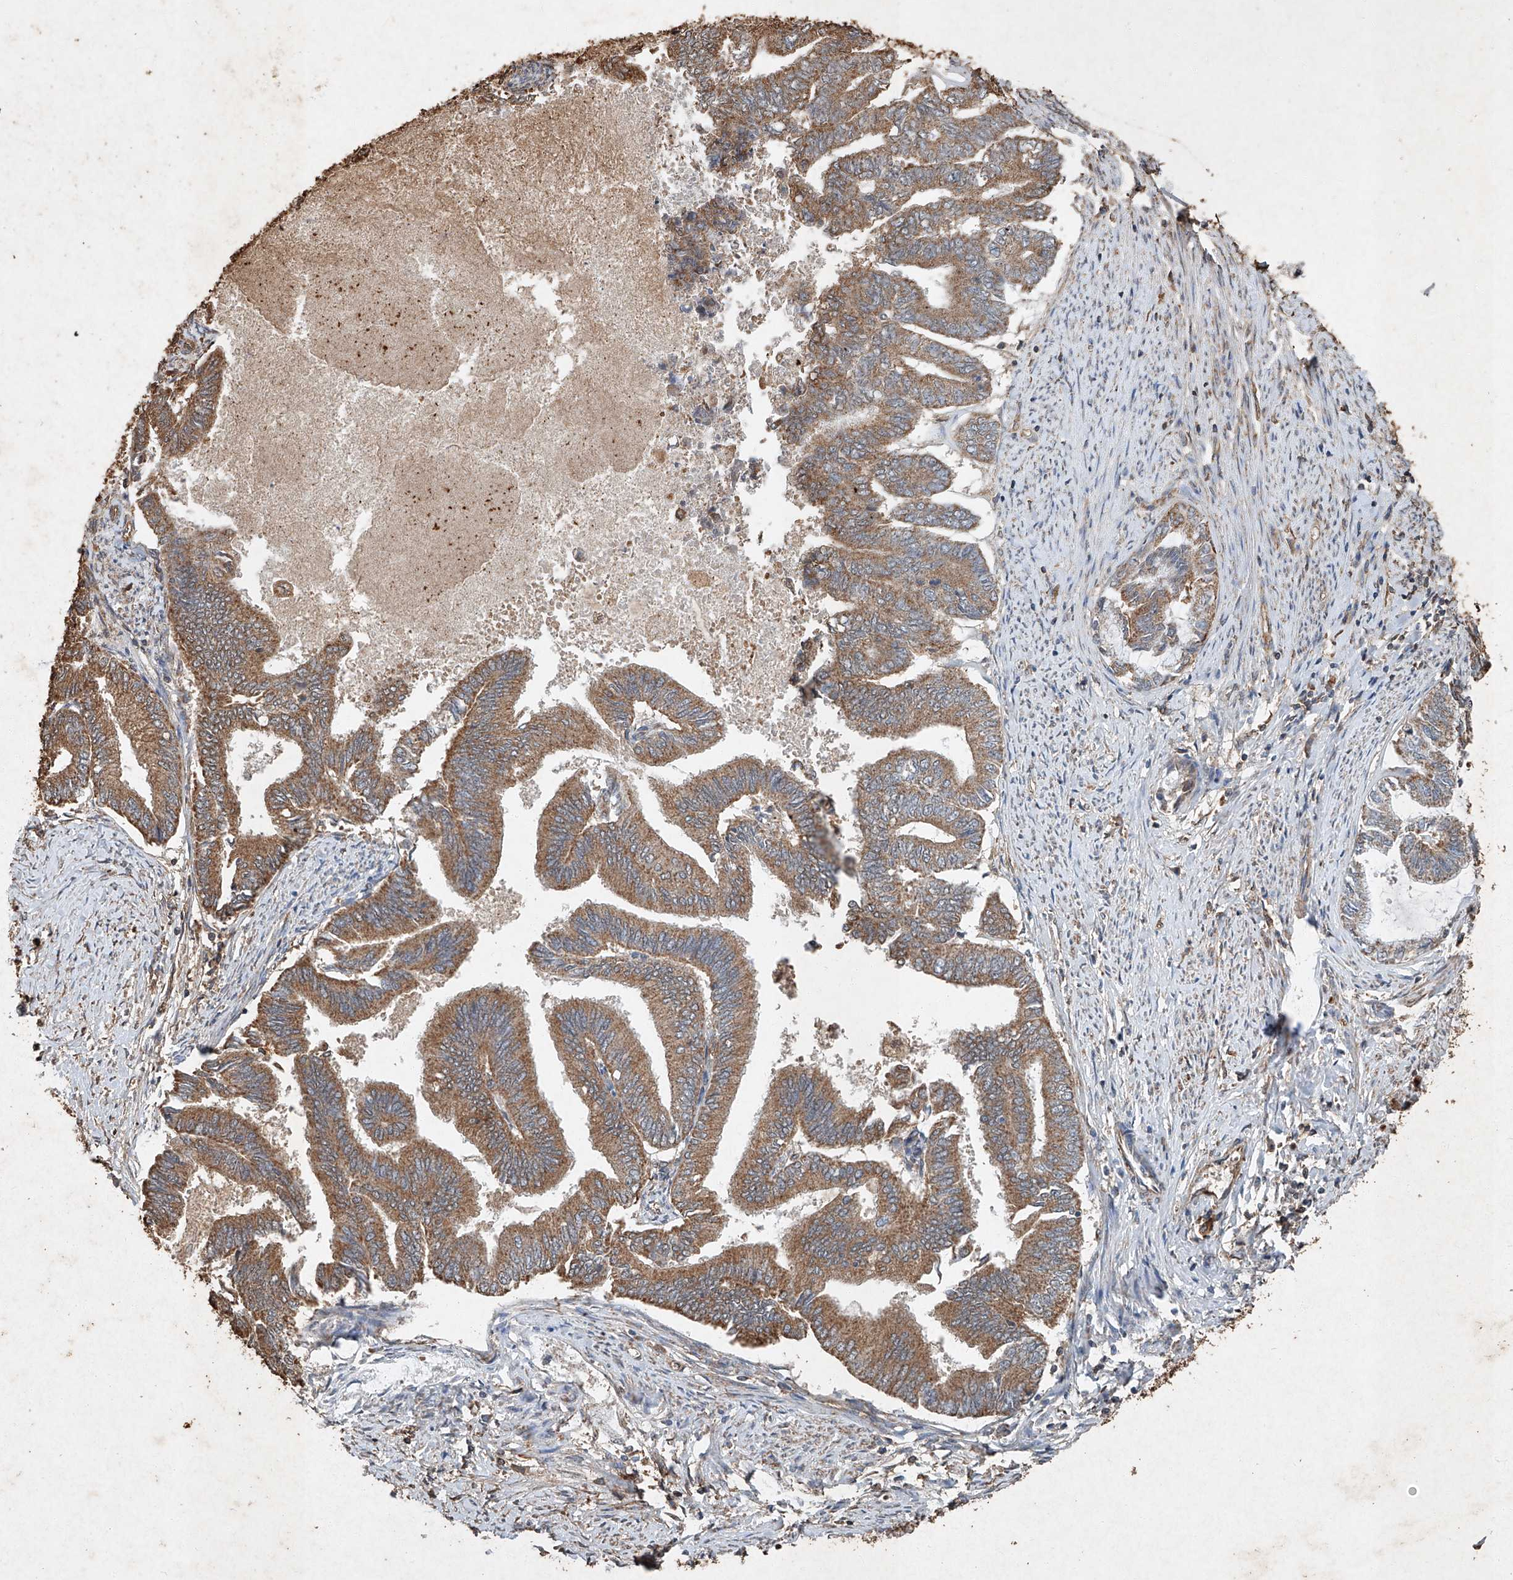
{"staining": {"intensity": "moderate", "quantity": ">75%", "location": "cytoplasmic/membranous"}, "tissue": "endometrial cancer", "cell_type": "Tumor cells", "image_type": "cancer", "snomed": [{"axis": "morphology", "description": "Adenocarcinoma, NOS"}, {"axis": "topography", "description": "Endometrium"}], "caption": "There is medium levels of moderate cytoplasmic/membranous positivity in tumor cells of adenocarcinoma (endometrial), as demonstrated by immunohistochemical staining (brown color).", "gene": "STK3", "patient": {"sex": "female", "age": 86}}